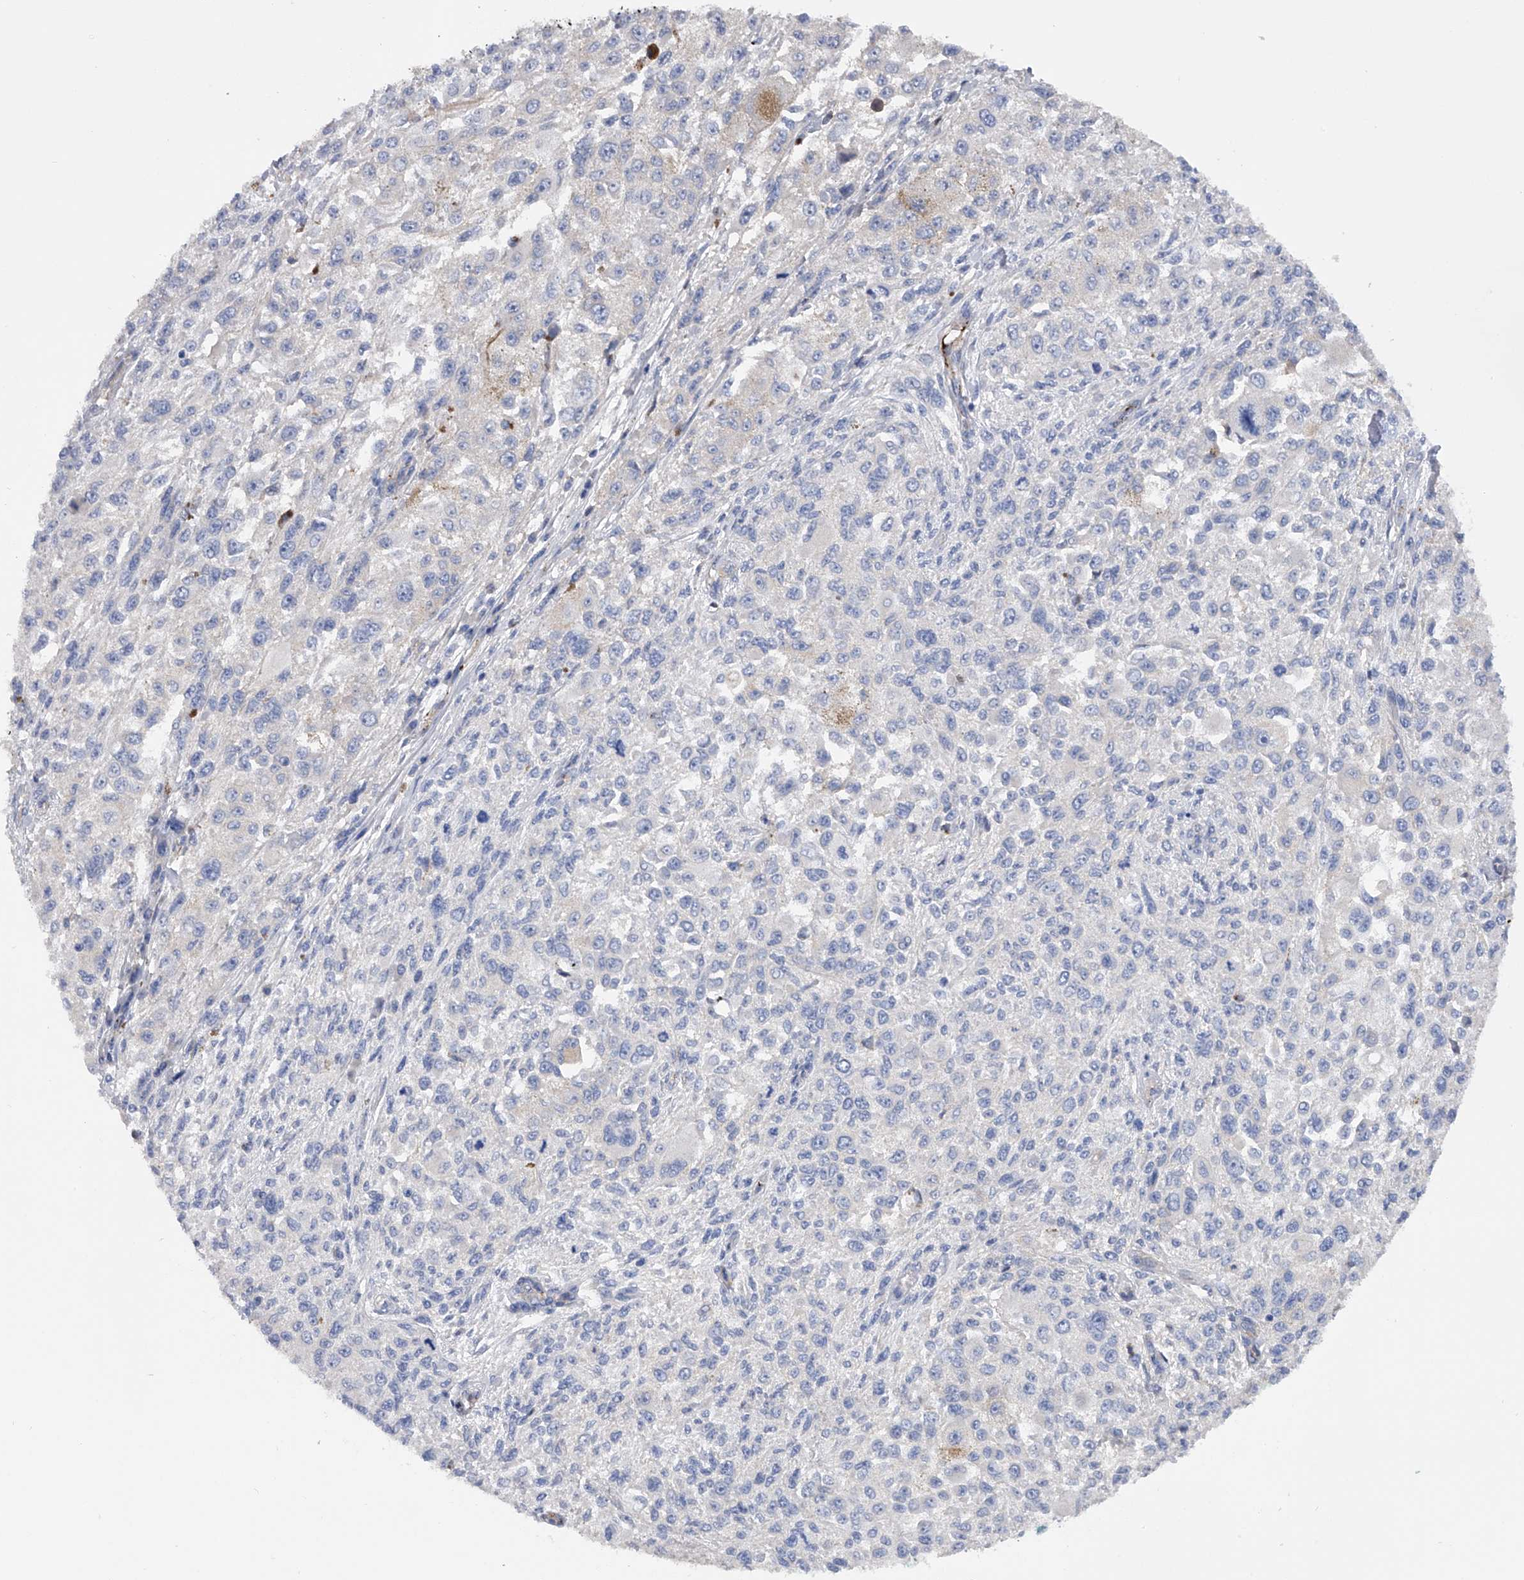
{"staining": {"intensity": "negative", "quantity": "none", "location": "none"}, "tissue": "melanoma", "cell_type": "Tumor cells", "image_type": "cancer", "snomed": [{"axis": "morphology", "description": "Necrosis, NOS"}, {"axis": "morphology", "description": "Malignant melanoma, NOS"}, {"axis": "topography", "description": "Skin"}], "caption": "This photomicrograph is of melanoma stained with immunohistochemistry to label a protein in brown with the nuclei are counter-stained blue. There is no expression in tumor cells.", "gene": "RWDD2A", "patient": {"sex": "female", "age": 87}}